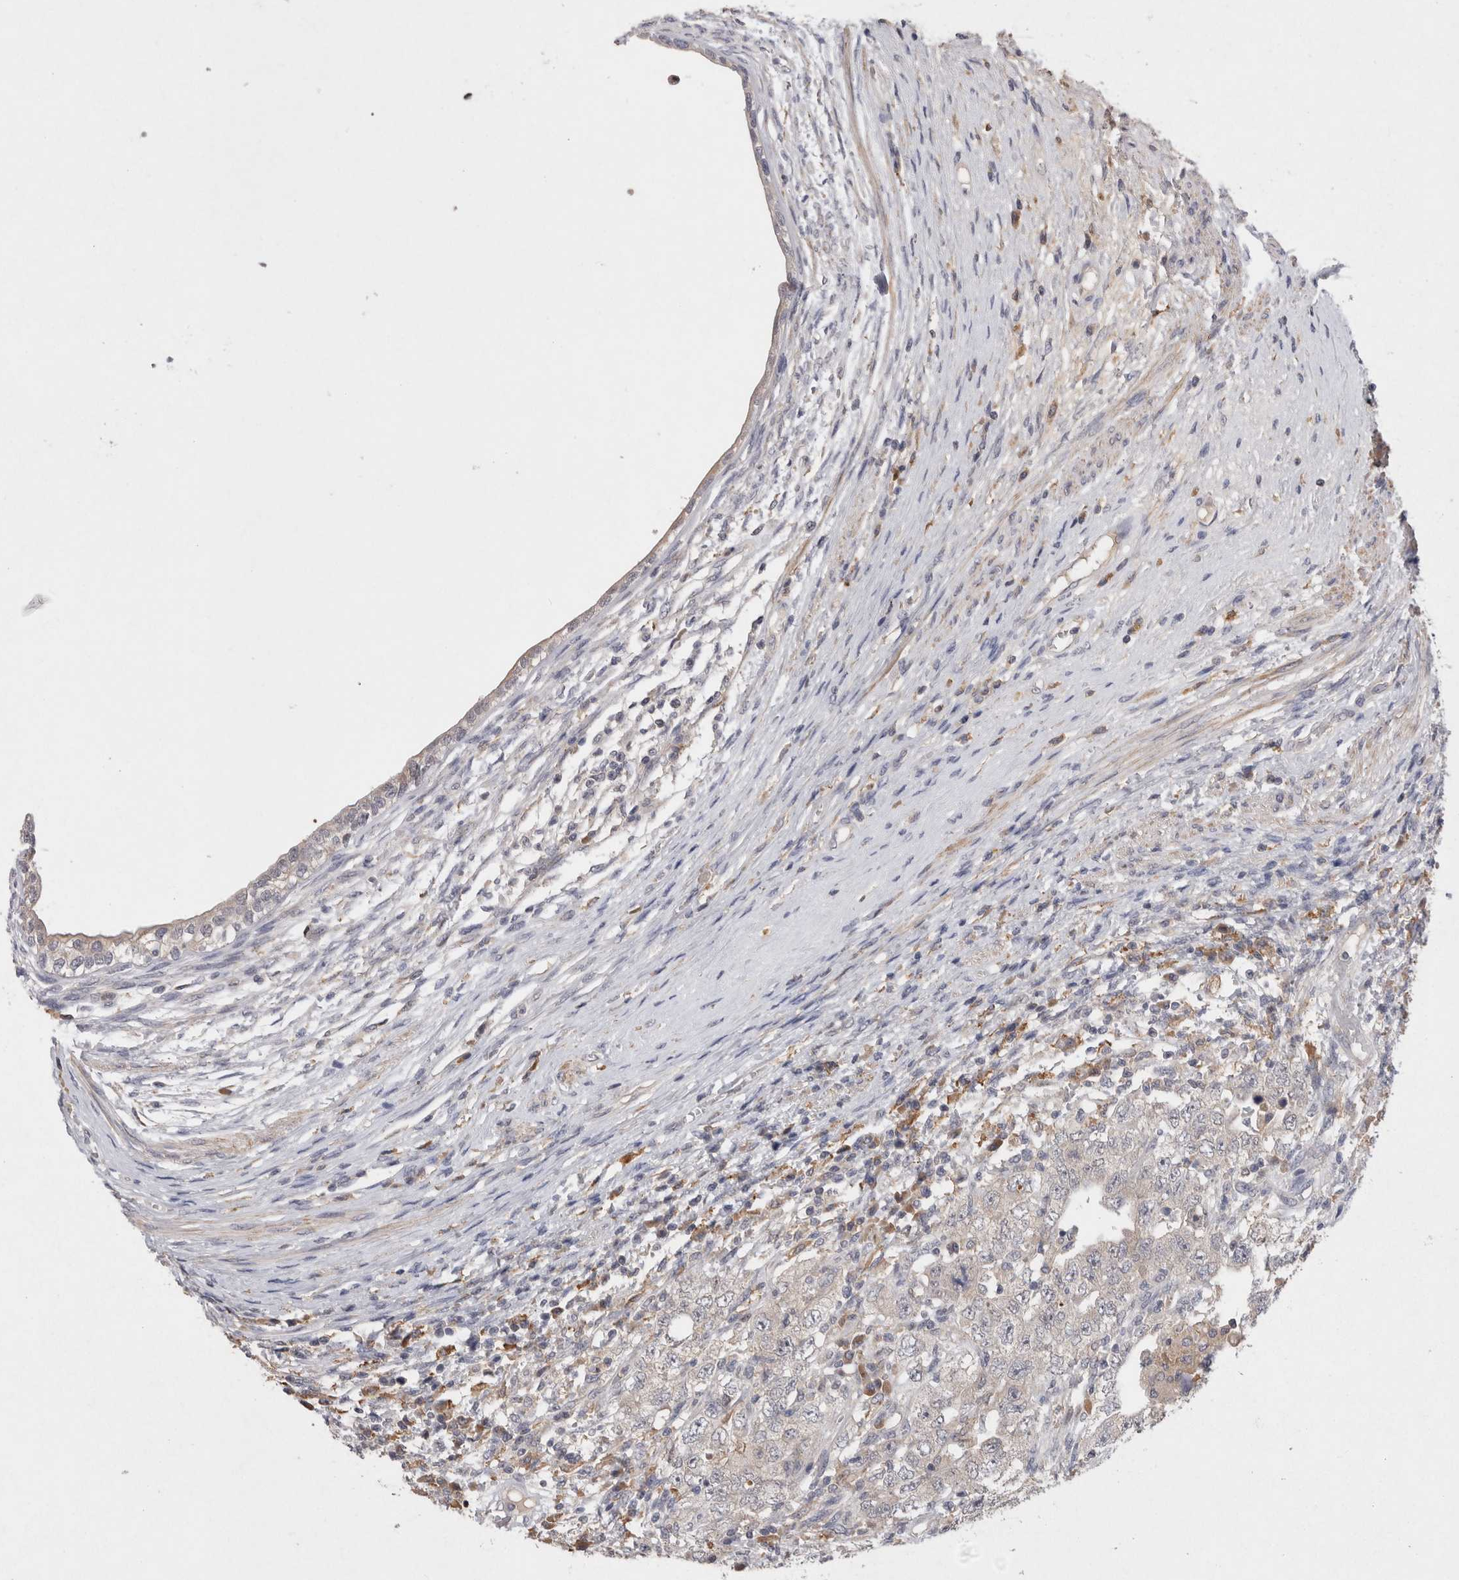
{"staining": {"intensity": "negative", "quantity": "none", "location": "none"}, "tissue": "testis cancer", "cell_type": "Tumor cells", "image_type": "cancer", "snomed": [{"axis": "morphology", "description": "Carcinoma, Embryonal, NOS"}, {"axis": "topography", "description": "Testis"}], "caption": "Immunohistochemical staining of embryonal carcinoma (testis) exhibits no significant expression in tumor cells.", "gene": "VSIG4", "patient": {"sex": "male", "age": 26}}